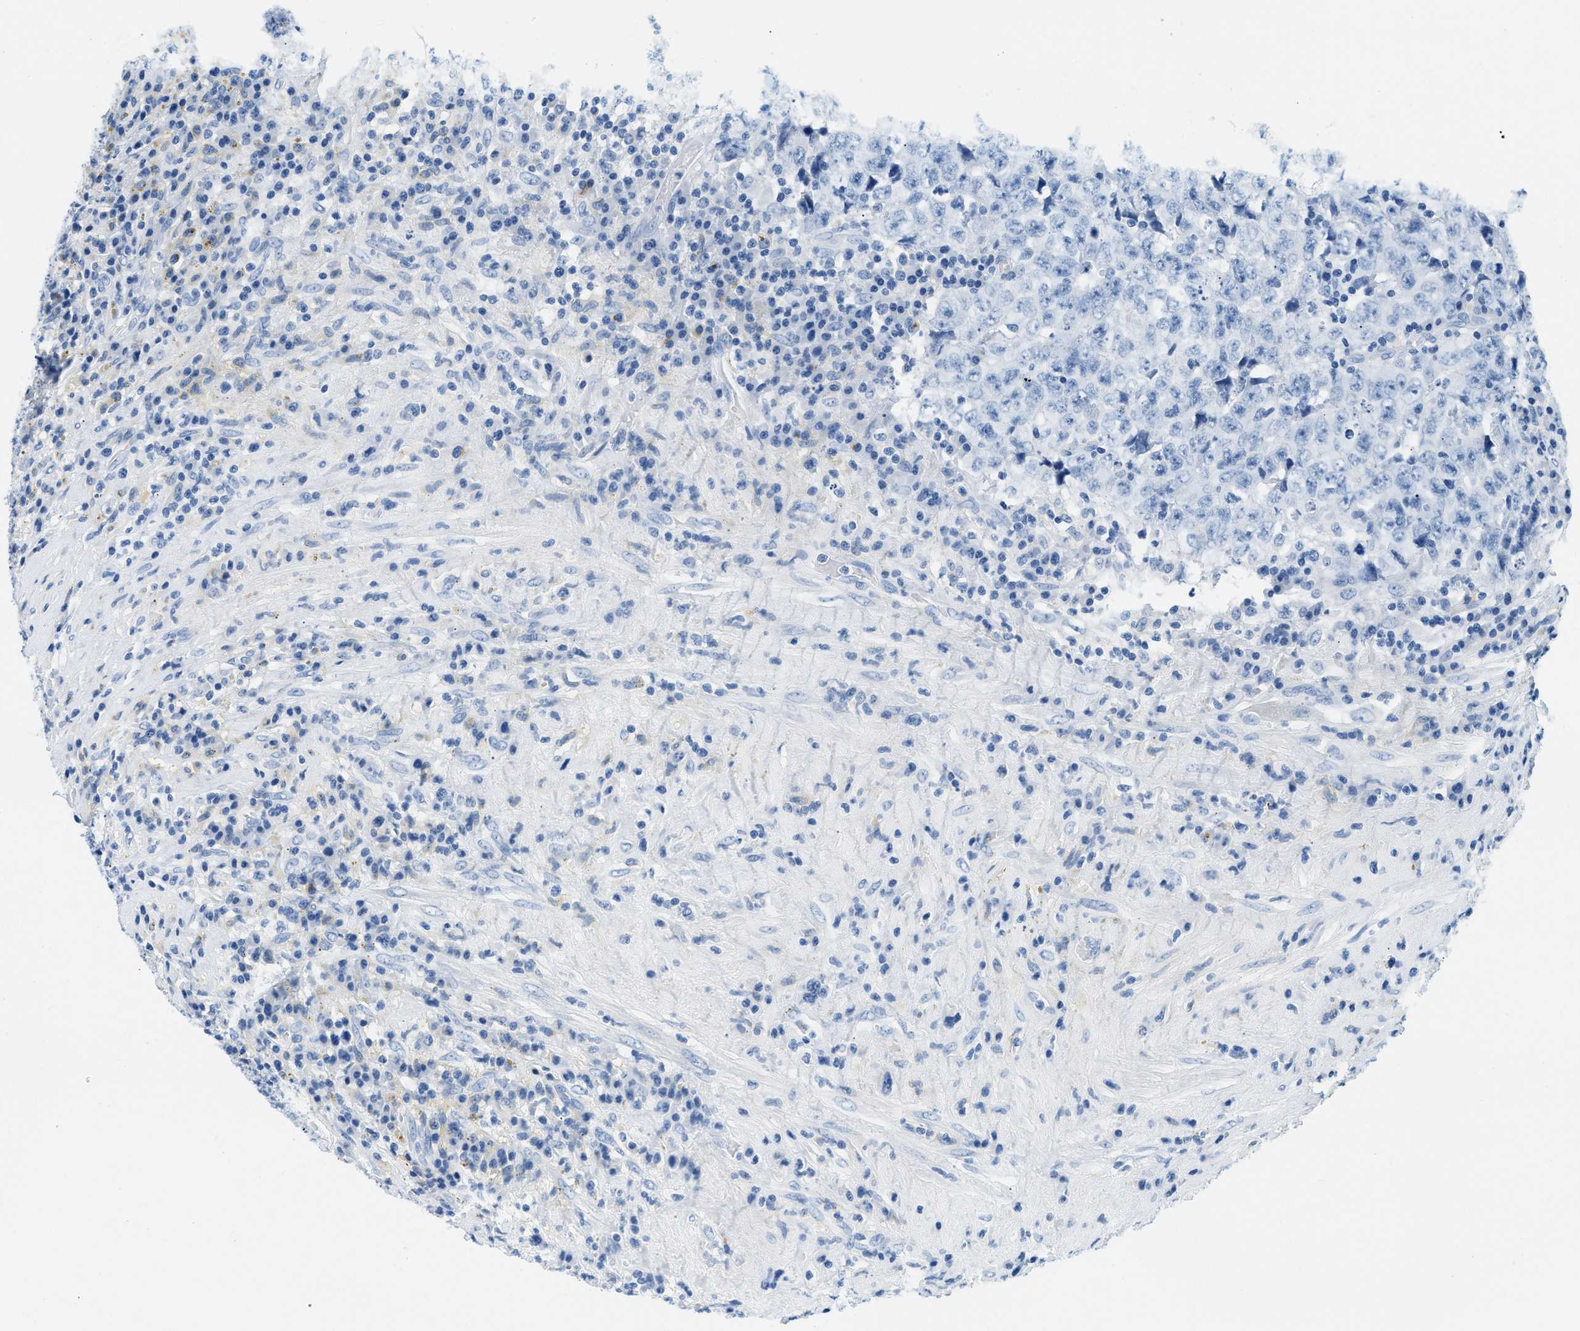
{"staining": {"intensity": "negative", "quantity": "none", "location": "none"}, "tissue": "testis cancer", "cell_type": "Tumor cells", "image_type": "cancer", "snomed": [{"axis": "morphology", "description": "Necrosis, NOS"}, {"axis": "morphology", "description": "Carcinoma, Embryonal, NOS"}, {"axis": "topography", "description": "Testis"}], "caption": "Tumor cells show no significant protein positivity in testis embryonal carcinoma. Brightfield microscopy of immunohistochemistry stained with DAB (brown) and hematoxylin (blue), captured at high magnification.", "gene": "STXBP2", "patient": {"sex": "male", "age": 19}}